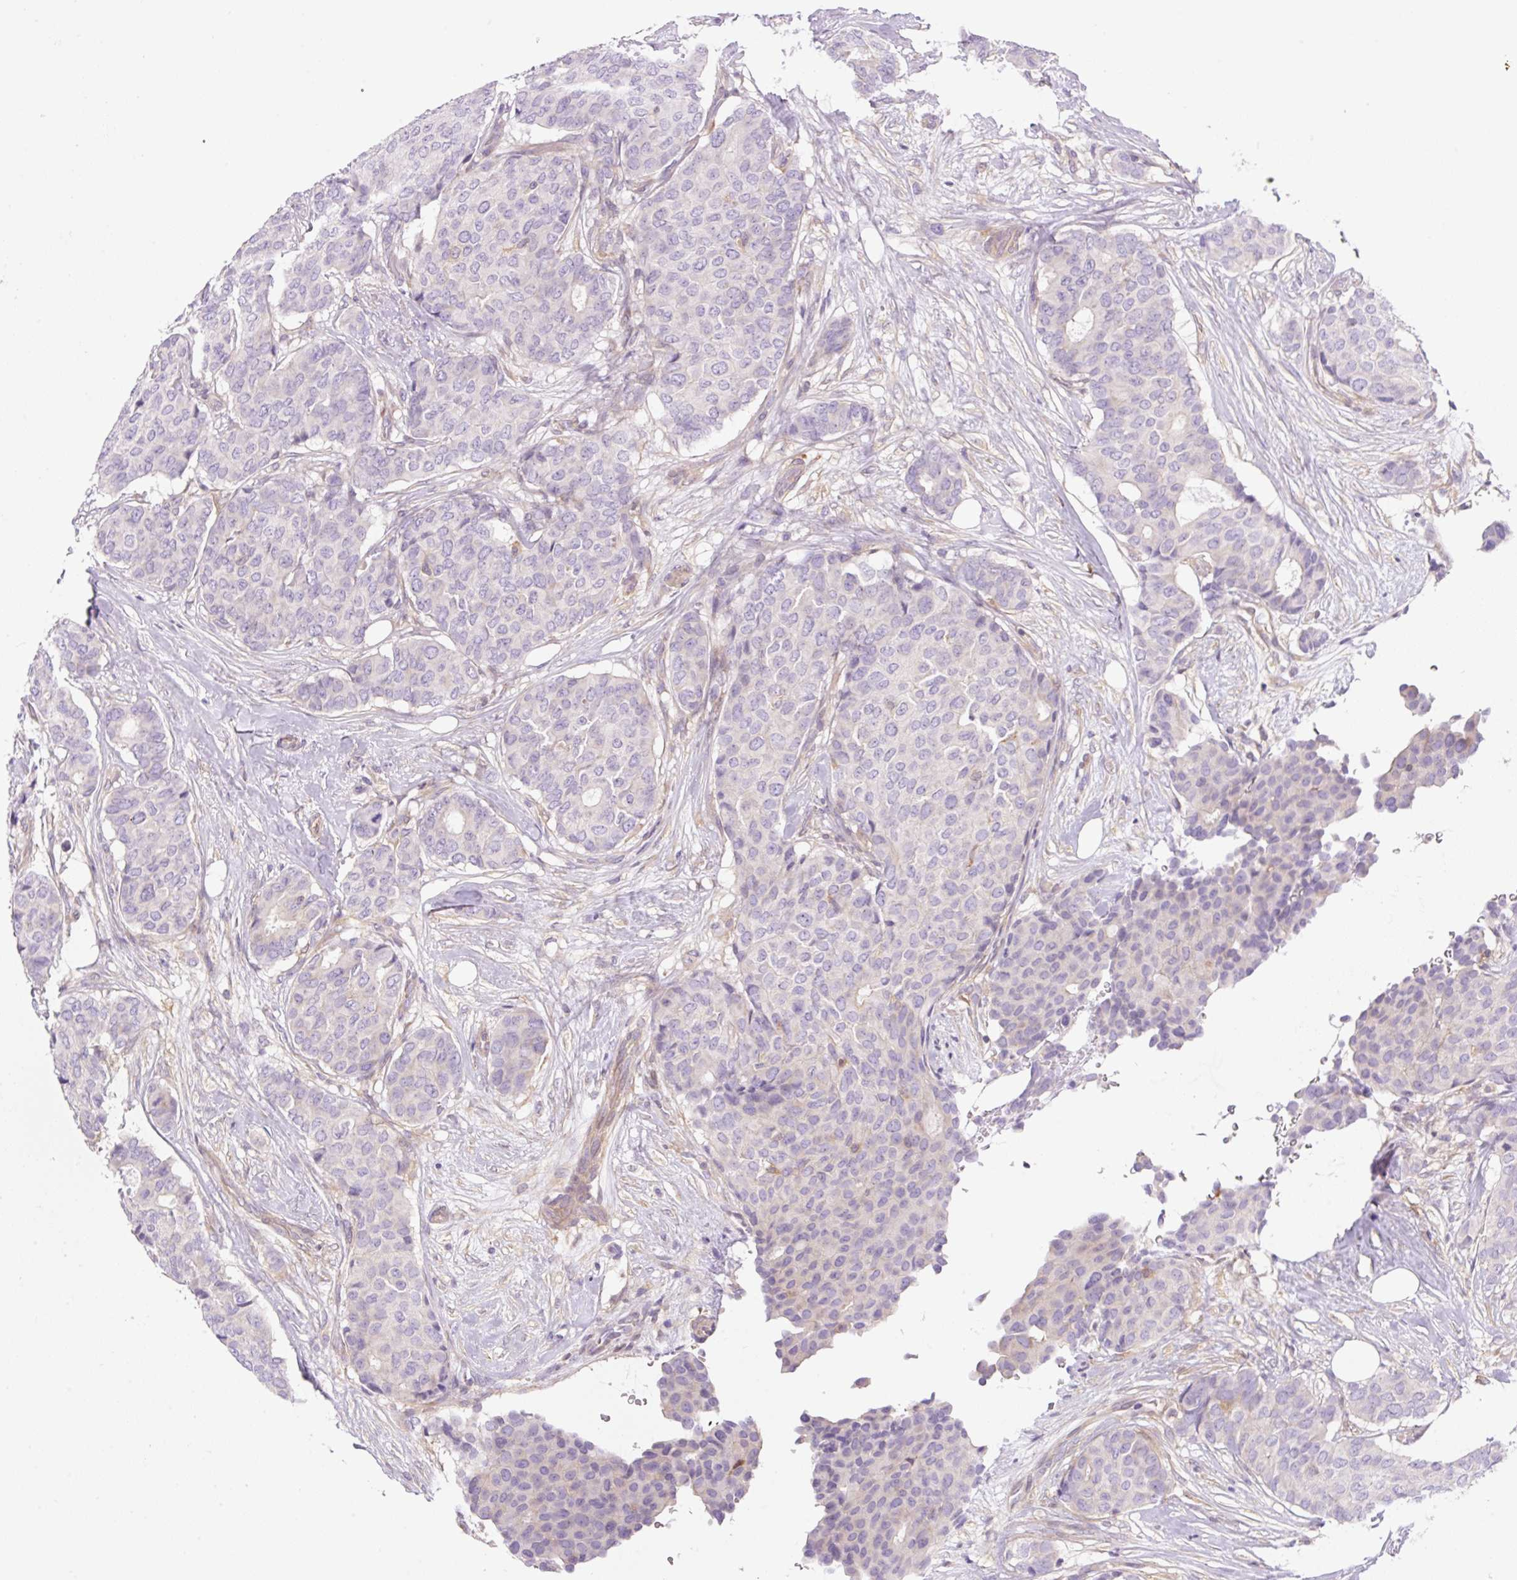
{"staining": {"intensity": "negative", "quantity": "none", "location": "none"}, "tissue": "breast cancer", "cell_type": "Tumor cells", "image_type": "cancer", "snomed": [{"axis": "morphology", "description": "Duct carcinoma"}, {"axis": "topography", "description": "Breast"}], "caption": "Tumor cells are negative for protein expression in human breast cancer.", "gene": "CAMK2B", "patient": {"sex": "female", "age": 75}}